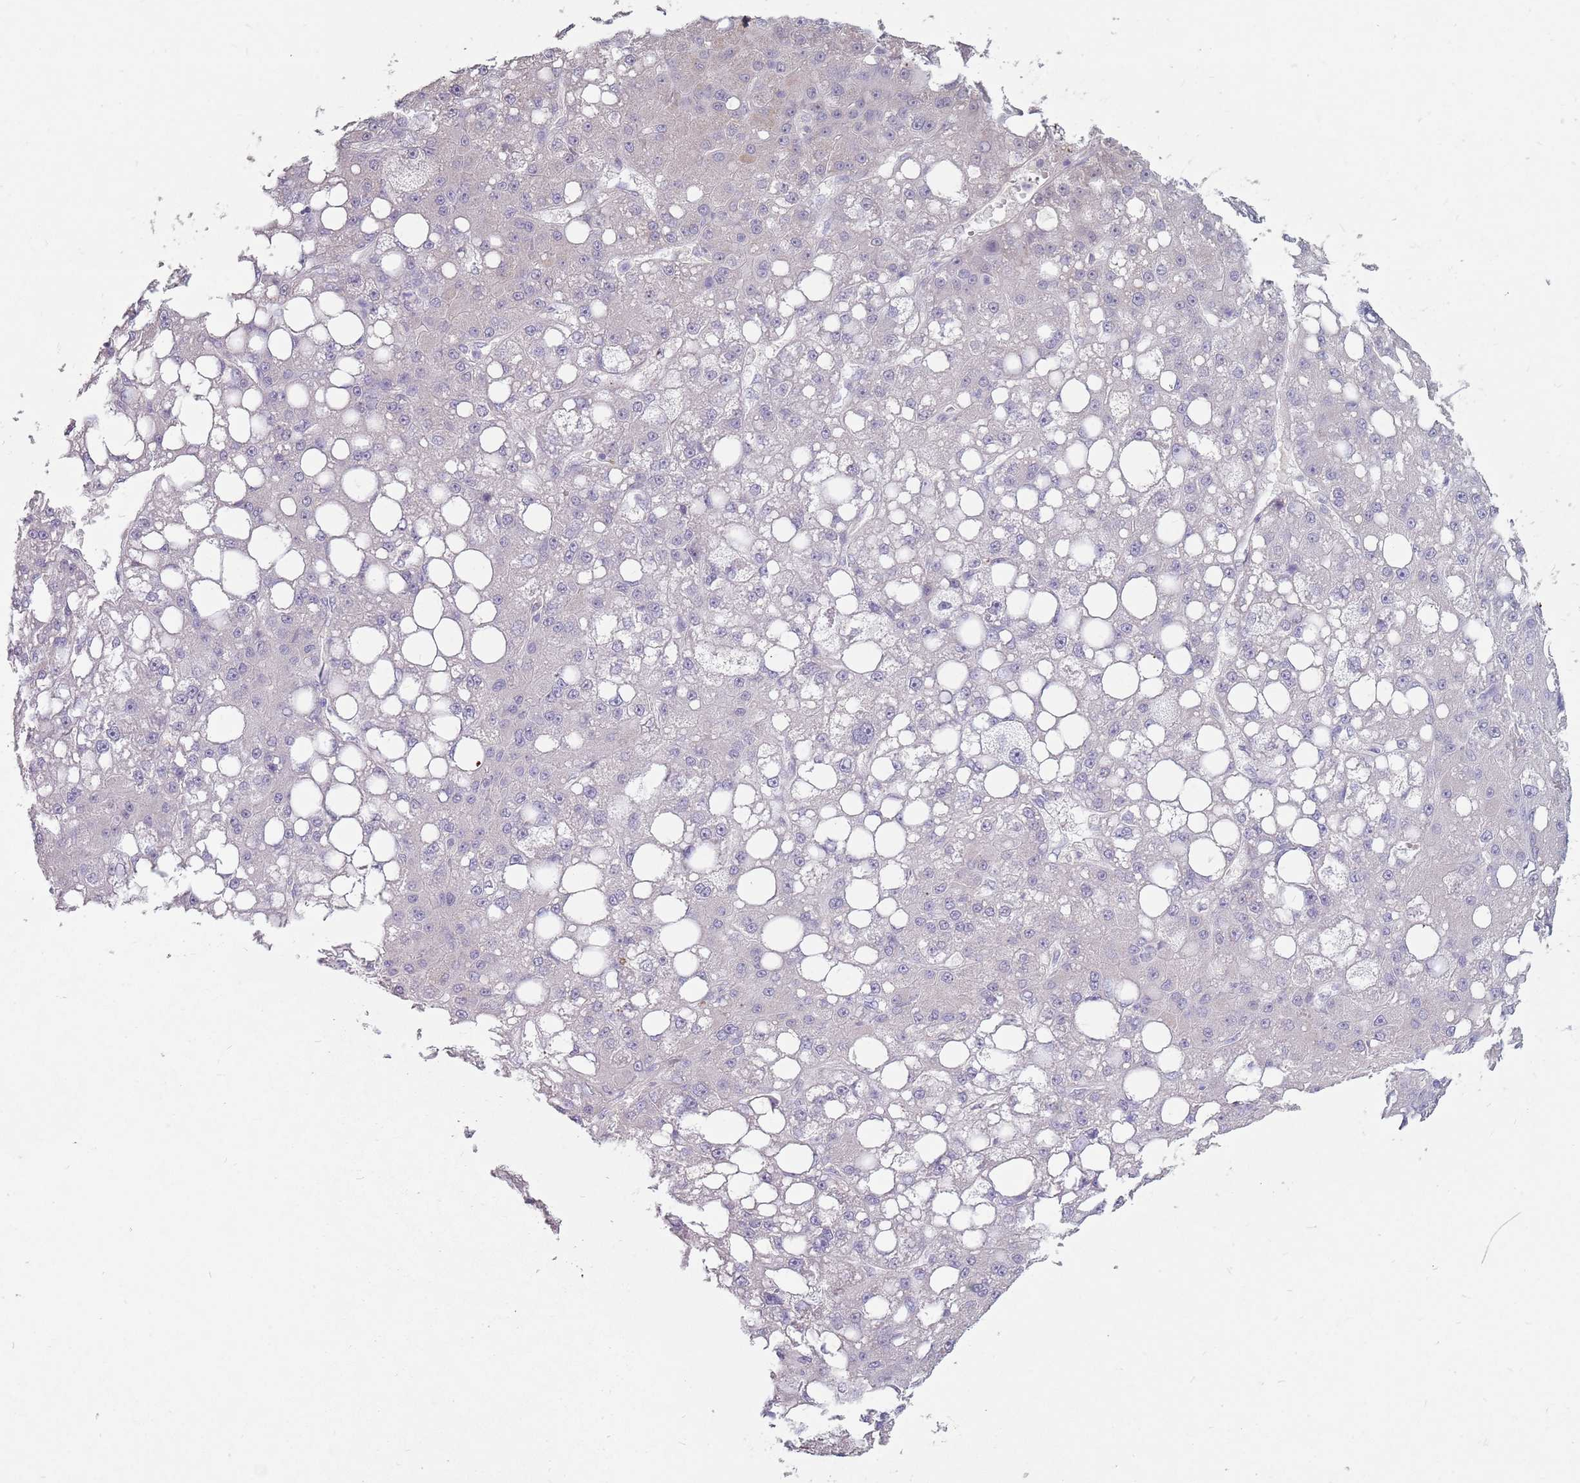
{"staining": {"intensity": "negative", "quantity": "none", "location": "none"}, "tissue": "liver cancer", "cell_type": "Tumor cells", "image_type": "cancer", "snomed": [{"axis": "morphology", "description": "Carcinoma, Hepatocellular, NOS"}, {"axis": "topography", "description": "Liver"}], "caption": "Tumor cells are negative for brown protein staining in hepatocellular carcinoma (liver).", "gene": "DXO", "patient": {"sex": "male", "age": 67}}